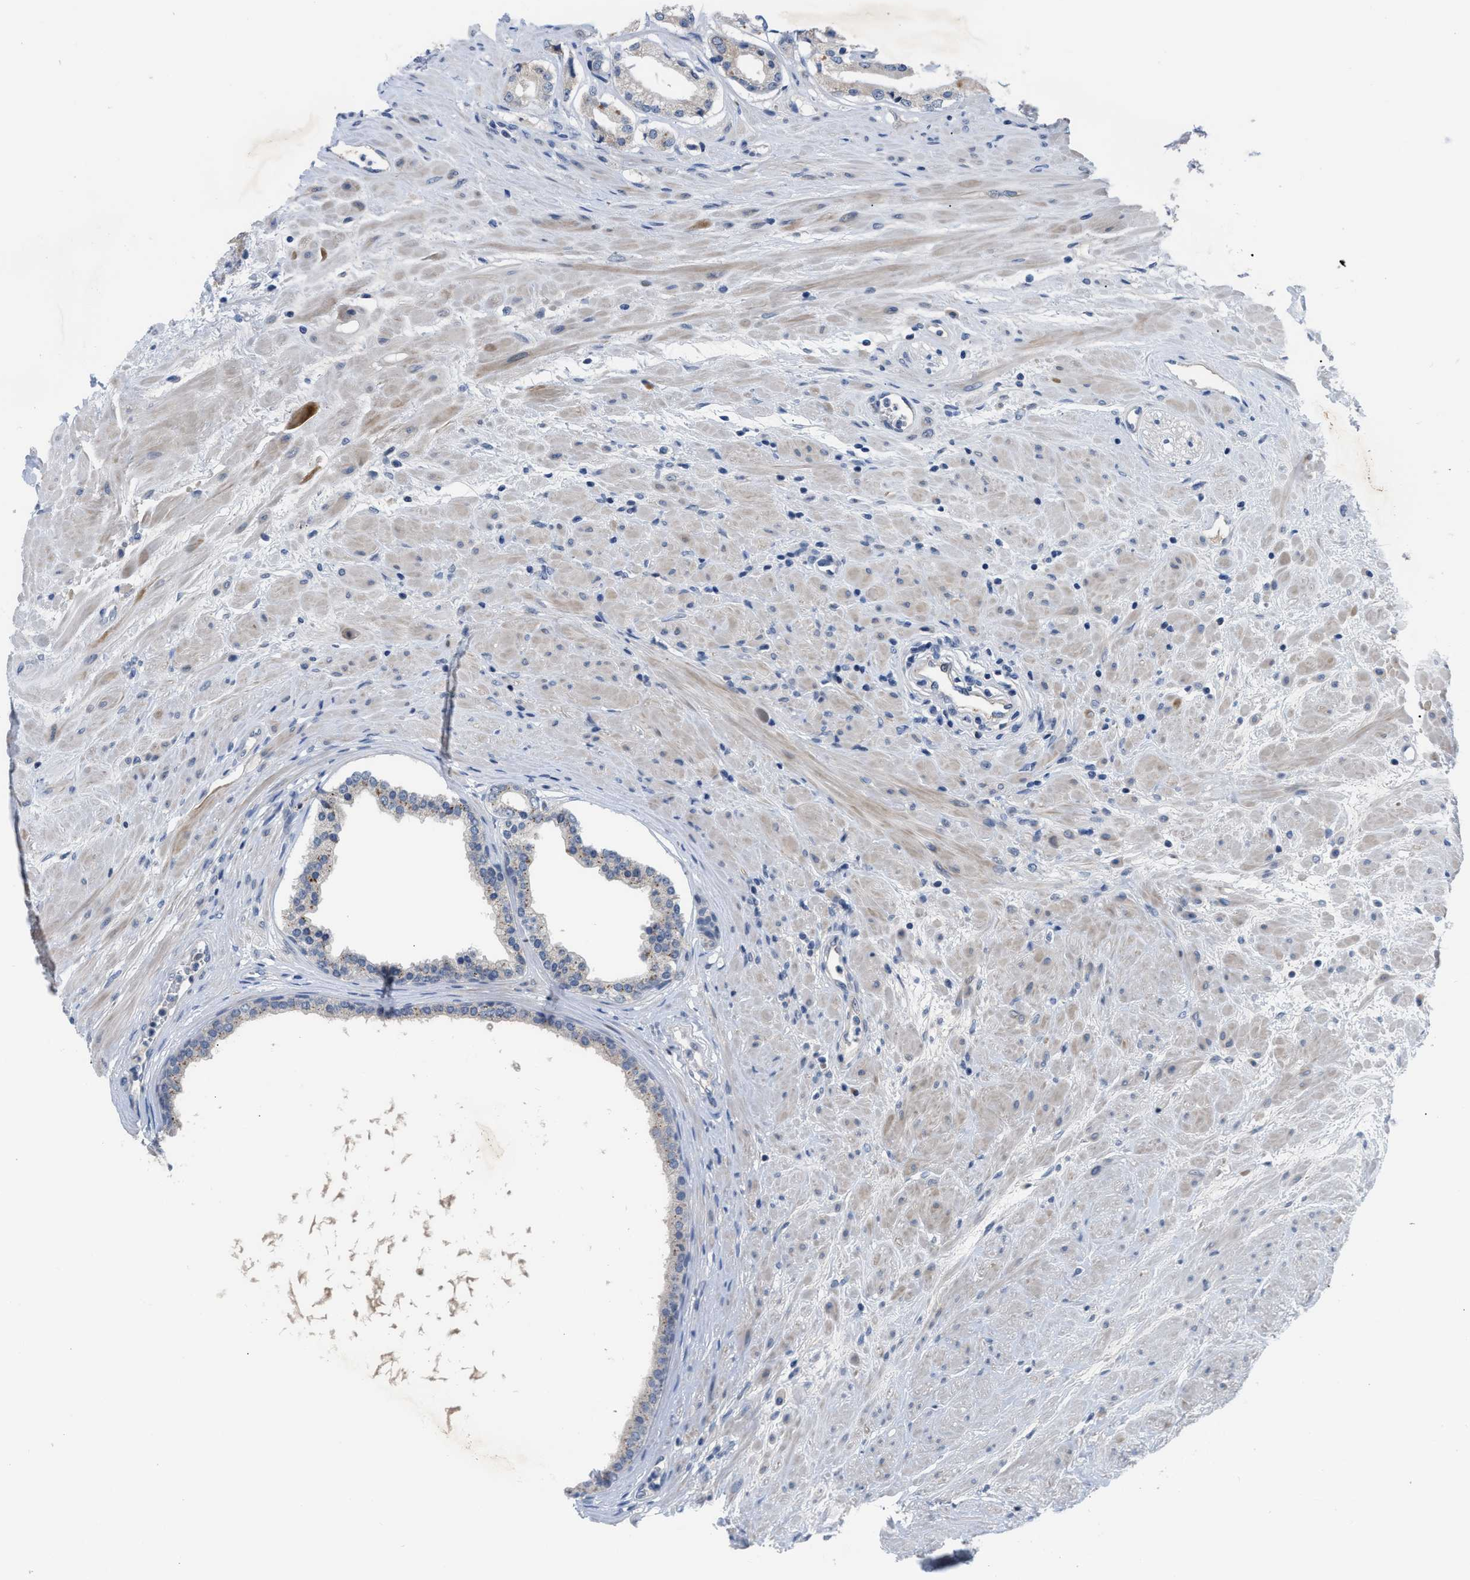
{"staining": {"intensity": "negative", "quantity": "none", "location": "none"}, "tissue": "prostate cancer", "cell_type": "Tumor cells", "image_type": "cancer", "snomed": [{"axis": "morphology", "description": "Adenocarcinoma, Low grade"}, {"axis": "topography", "description": "Prostate"}], "caption": "Immunohistochemistry (IHC) photomicrograph of neoplastic tissue: prostate cancer (low-grade adenocarcinoma) stained with DAB reveals no significant protein staining in tumor cells.", "gene": "OR9K2", "patient": {"sex": "male", "age": 63}}